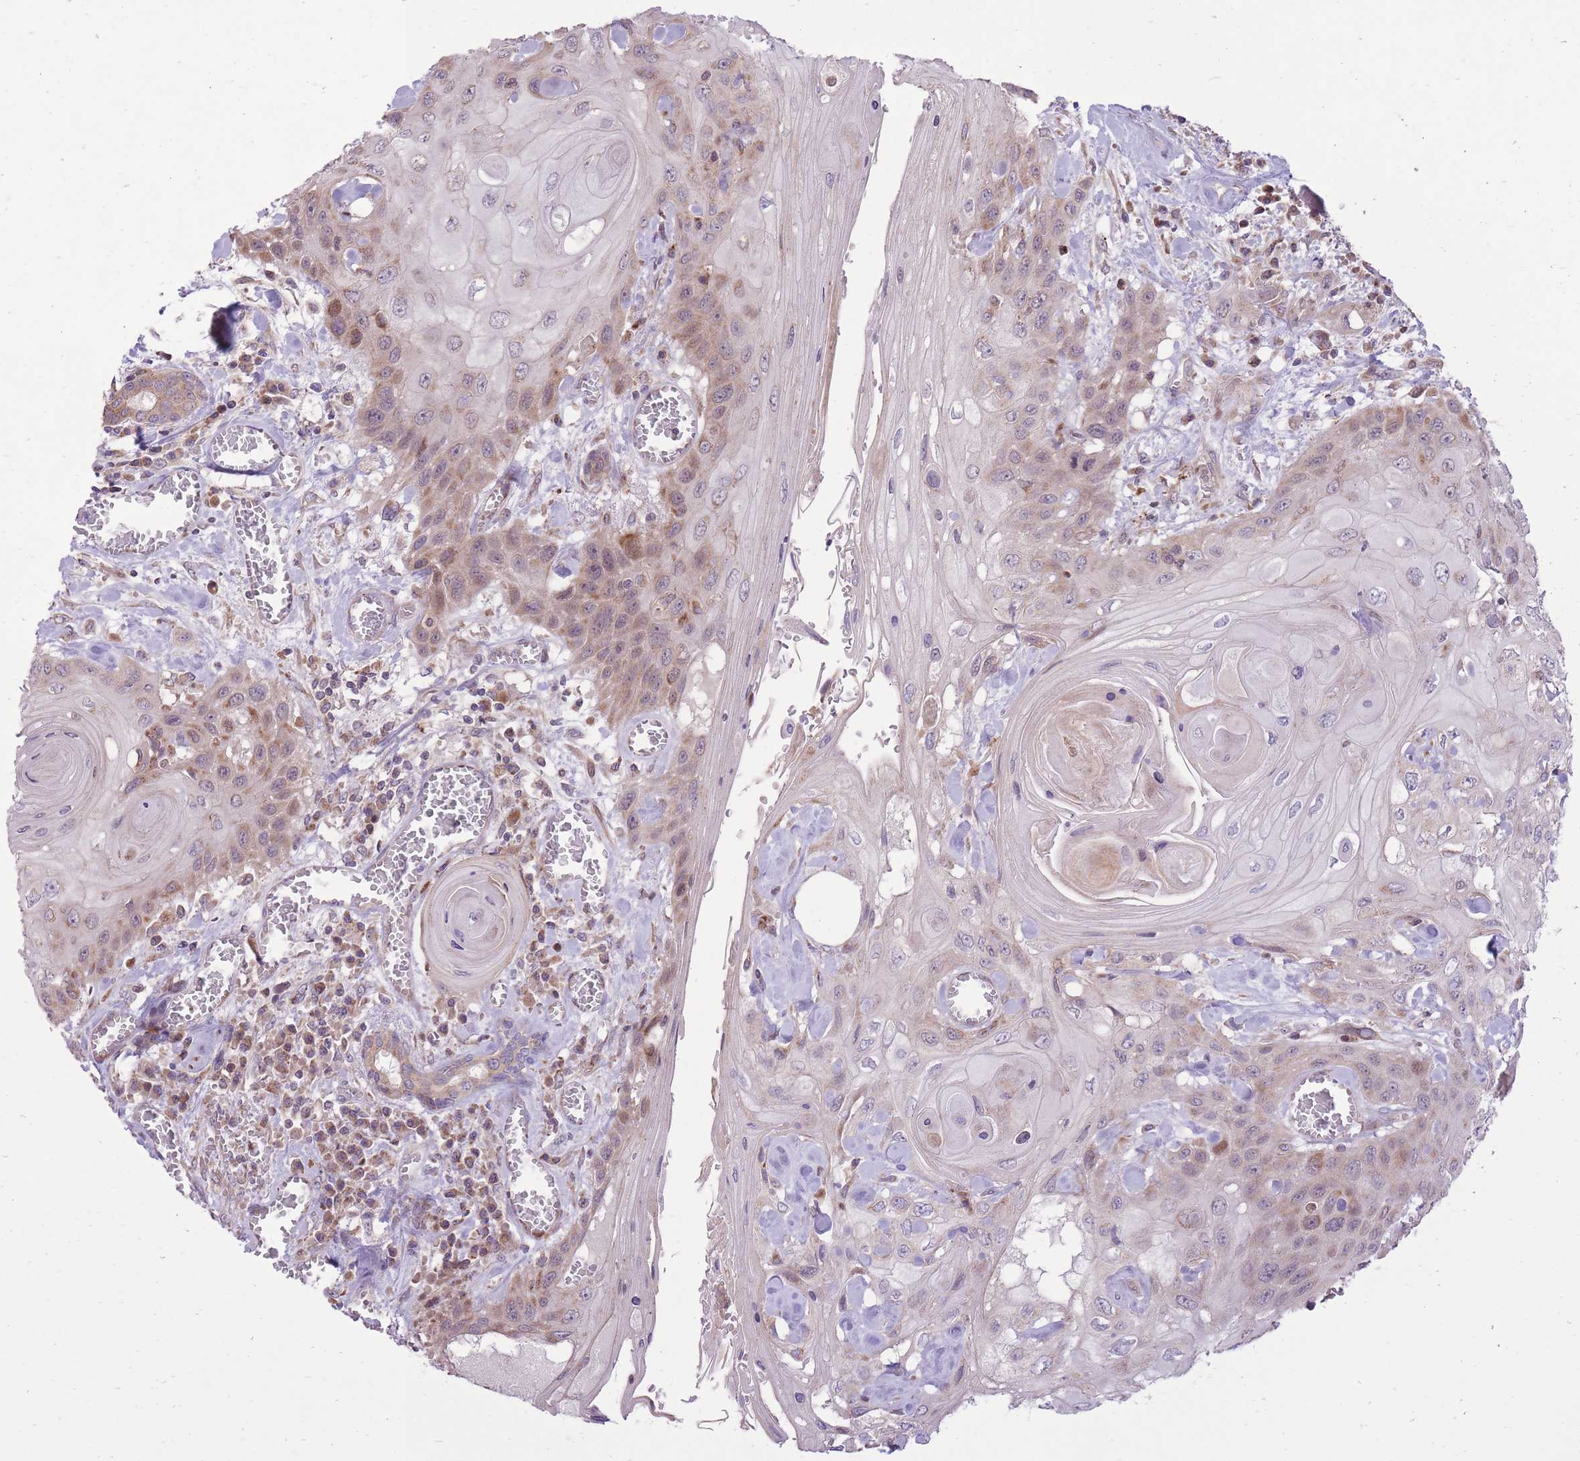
{"staining": {"intensity": "moderate", "quantity": "<25%", "location": "cytoplasmic/membranous,nuclear"}, "tissue": "head and neck cancer", "cell_type": "Tumor cells", "image_type": "cancer", "snomed": [{"axis": "morphology", "description": "Squamous cell carcinoma, NOS"}, {"axis": "topography", "description": "Head-Neck"}], "caption": "A low amount of moderate cytoplasmic/membranous and nuclear staining is seen in about <25% of tumor cells in head and neck squamous cell carcinoma tissue.", "gene": "SLC4A4", "patient": {"sex": "female", "age": 43}}